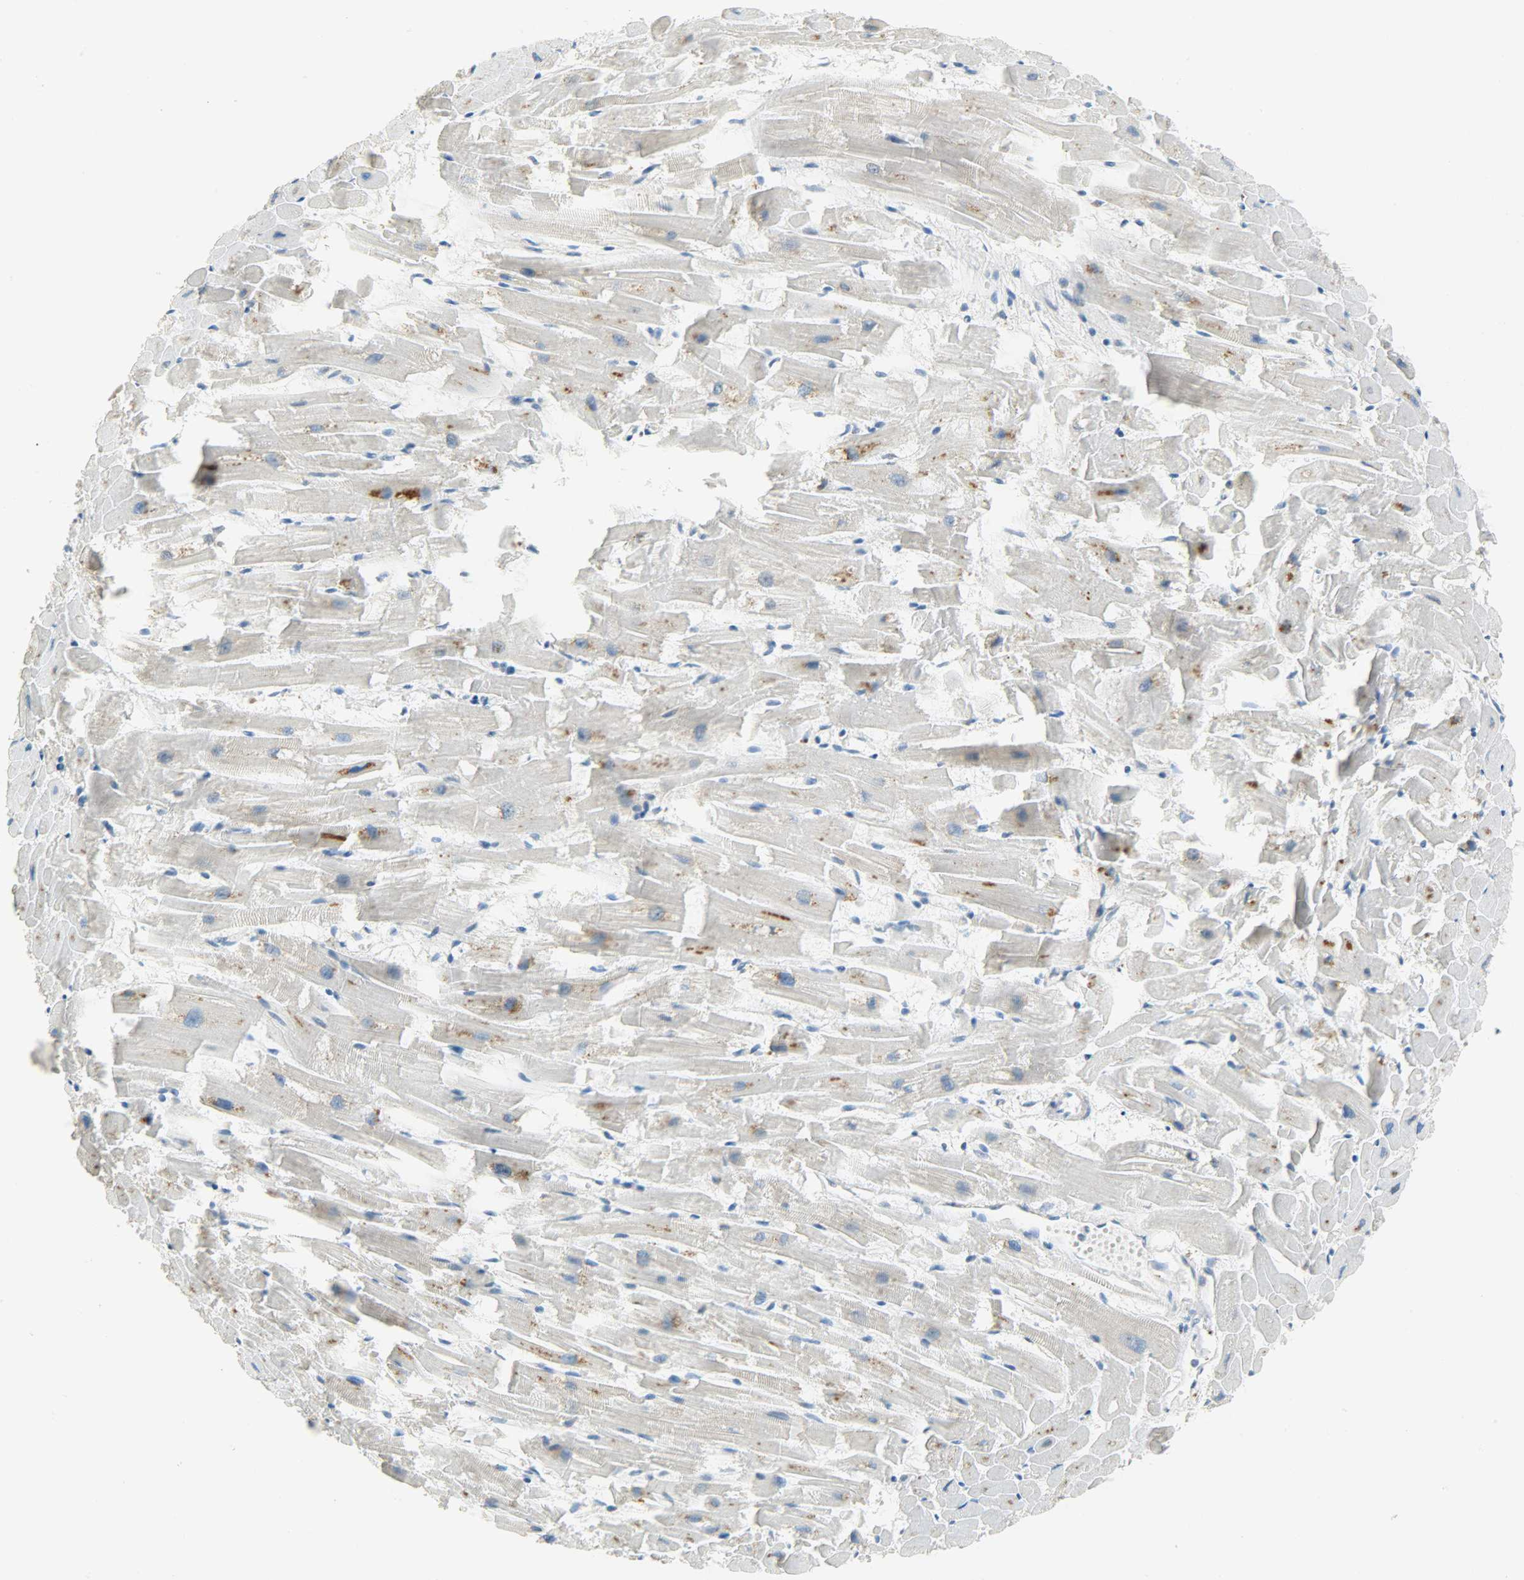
{"staining": {"intensity": "negative", "quantity": "none", "location": "none"}, "tissue": "heart muscle", "cell_type": "Cardiomyocytes", "image_type": "normal", "snomed": [{"axis": "morphology", "description": "Normal tissue, NOS"}, {"axis": "topography", "description": "Heart"}], "caption": "Human heart muscle stained for a protein using IHC demonstrates no expression in cardiomyocytes.", "gene": "JUNB", "patient": {"sex": "female", "age": 19}}